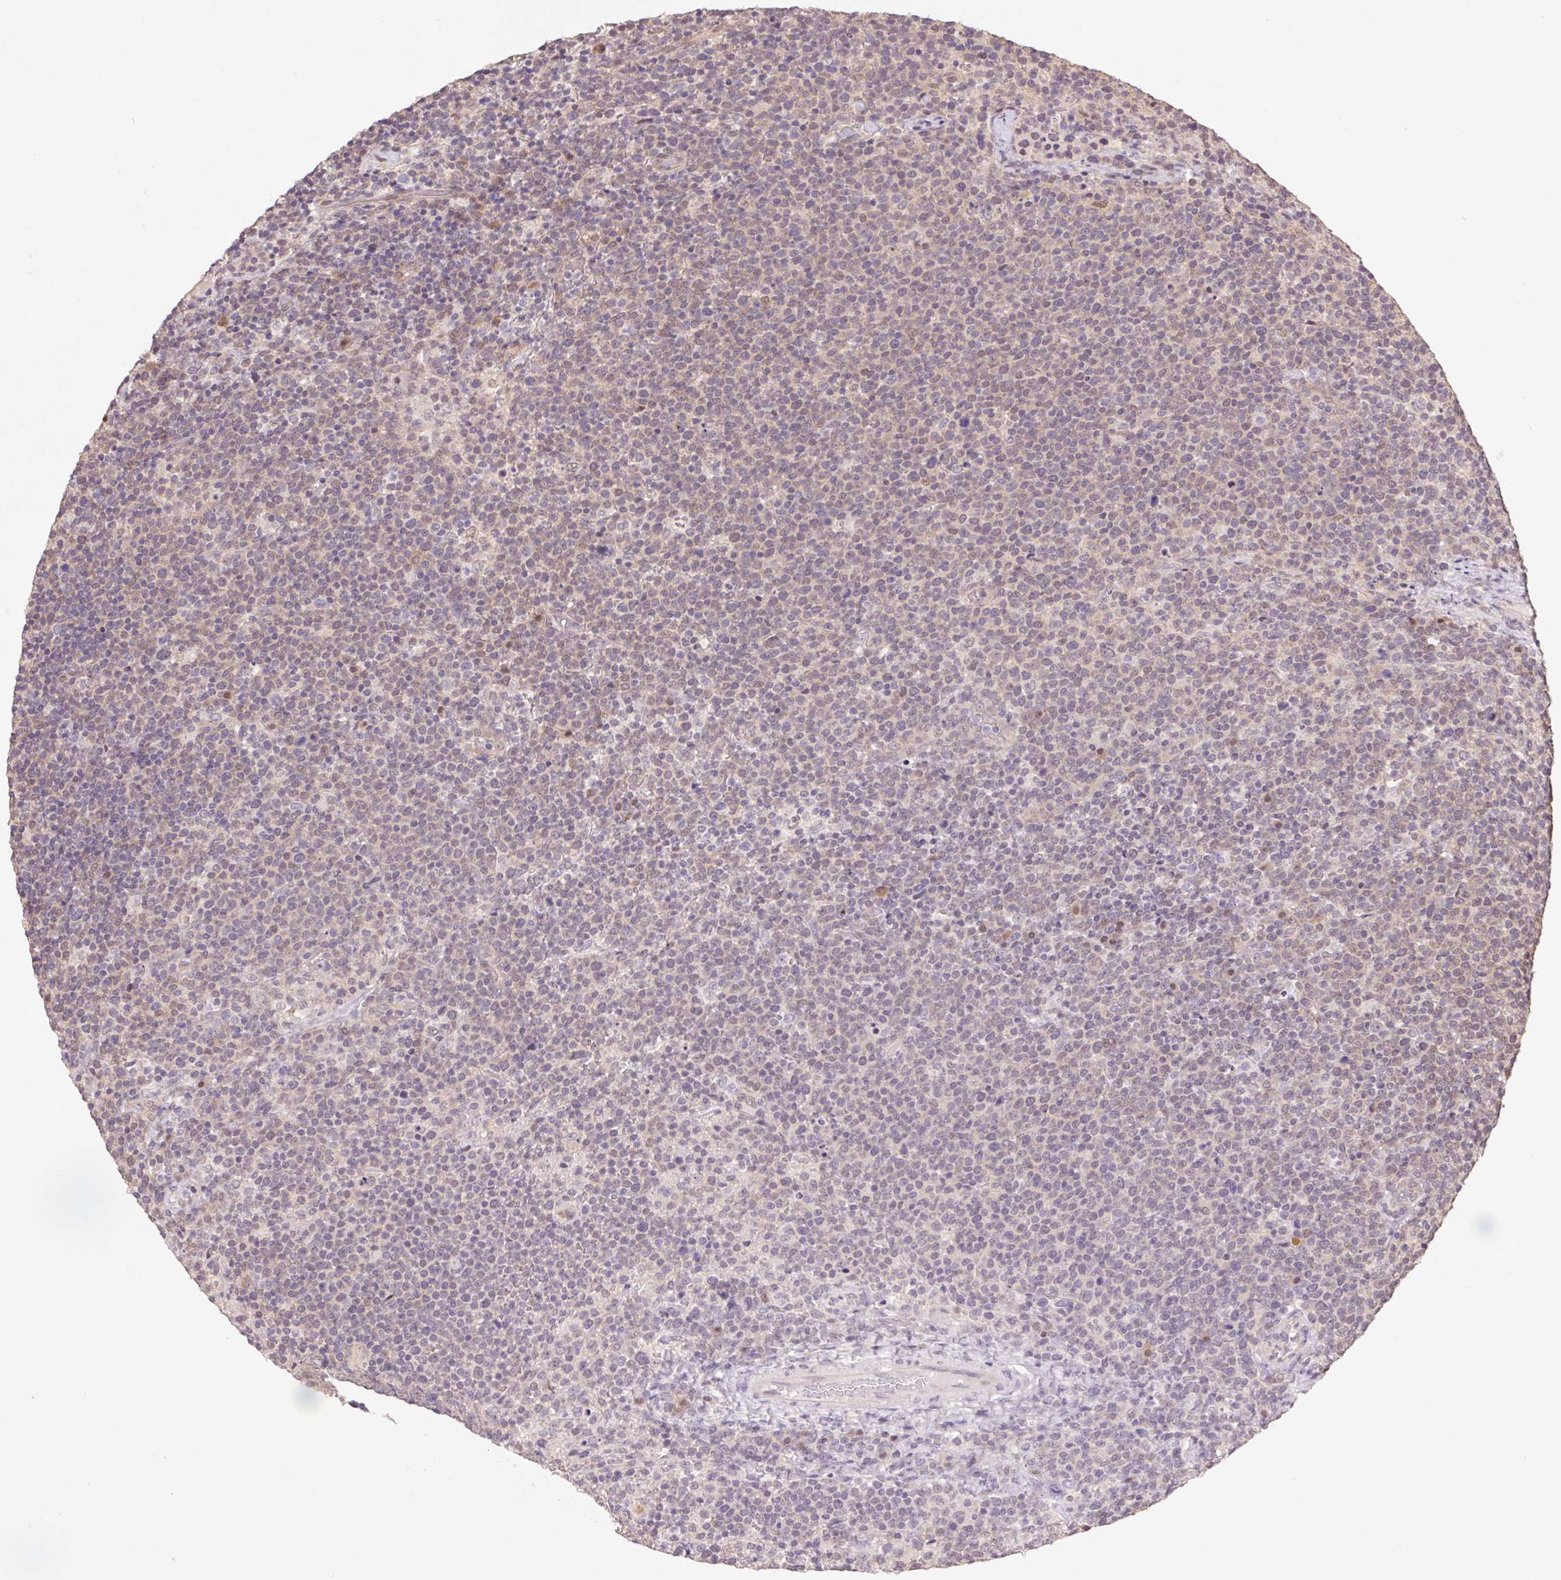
{"staining": {"intensity": "weak", "quantity": "25%-75%", "location": "nuclear"}, "tissue": "lymphoma", "cell_type": "Tumor cells", "image_type": "cancer", "snomed": [{"axis": "morphology", "description": "Malignant lymphoma, non-Hodgkin's type, High grade"}, {"axis": "topography", "description": "Lymph node"}], "caption": "This is an image of immunohistochemistry (IHC) staining of high-grade malignant lymphoma, non-Hodgkin's type, which shows weak positivity in the nuclear of tumor cells.", "gene": "CUTA", "patient": {"sex": "male", "age": 61}}